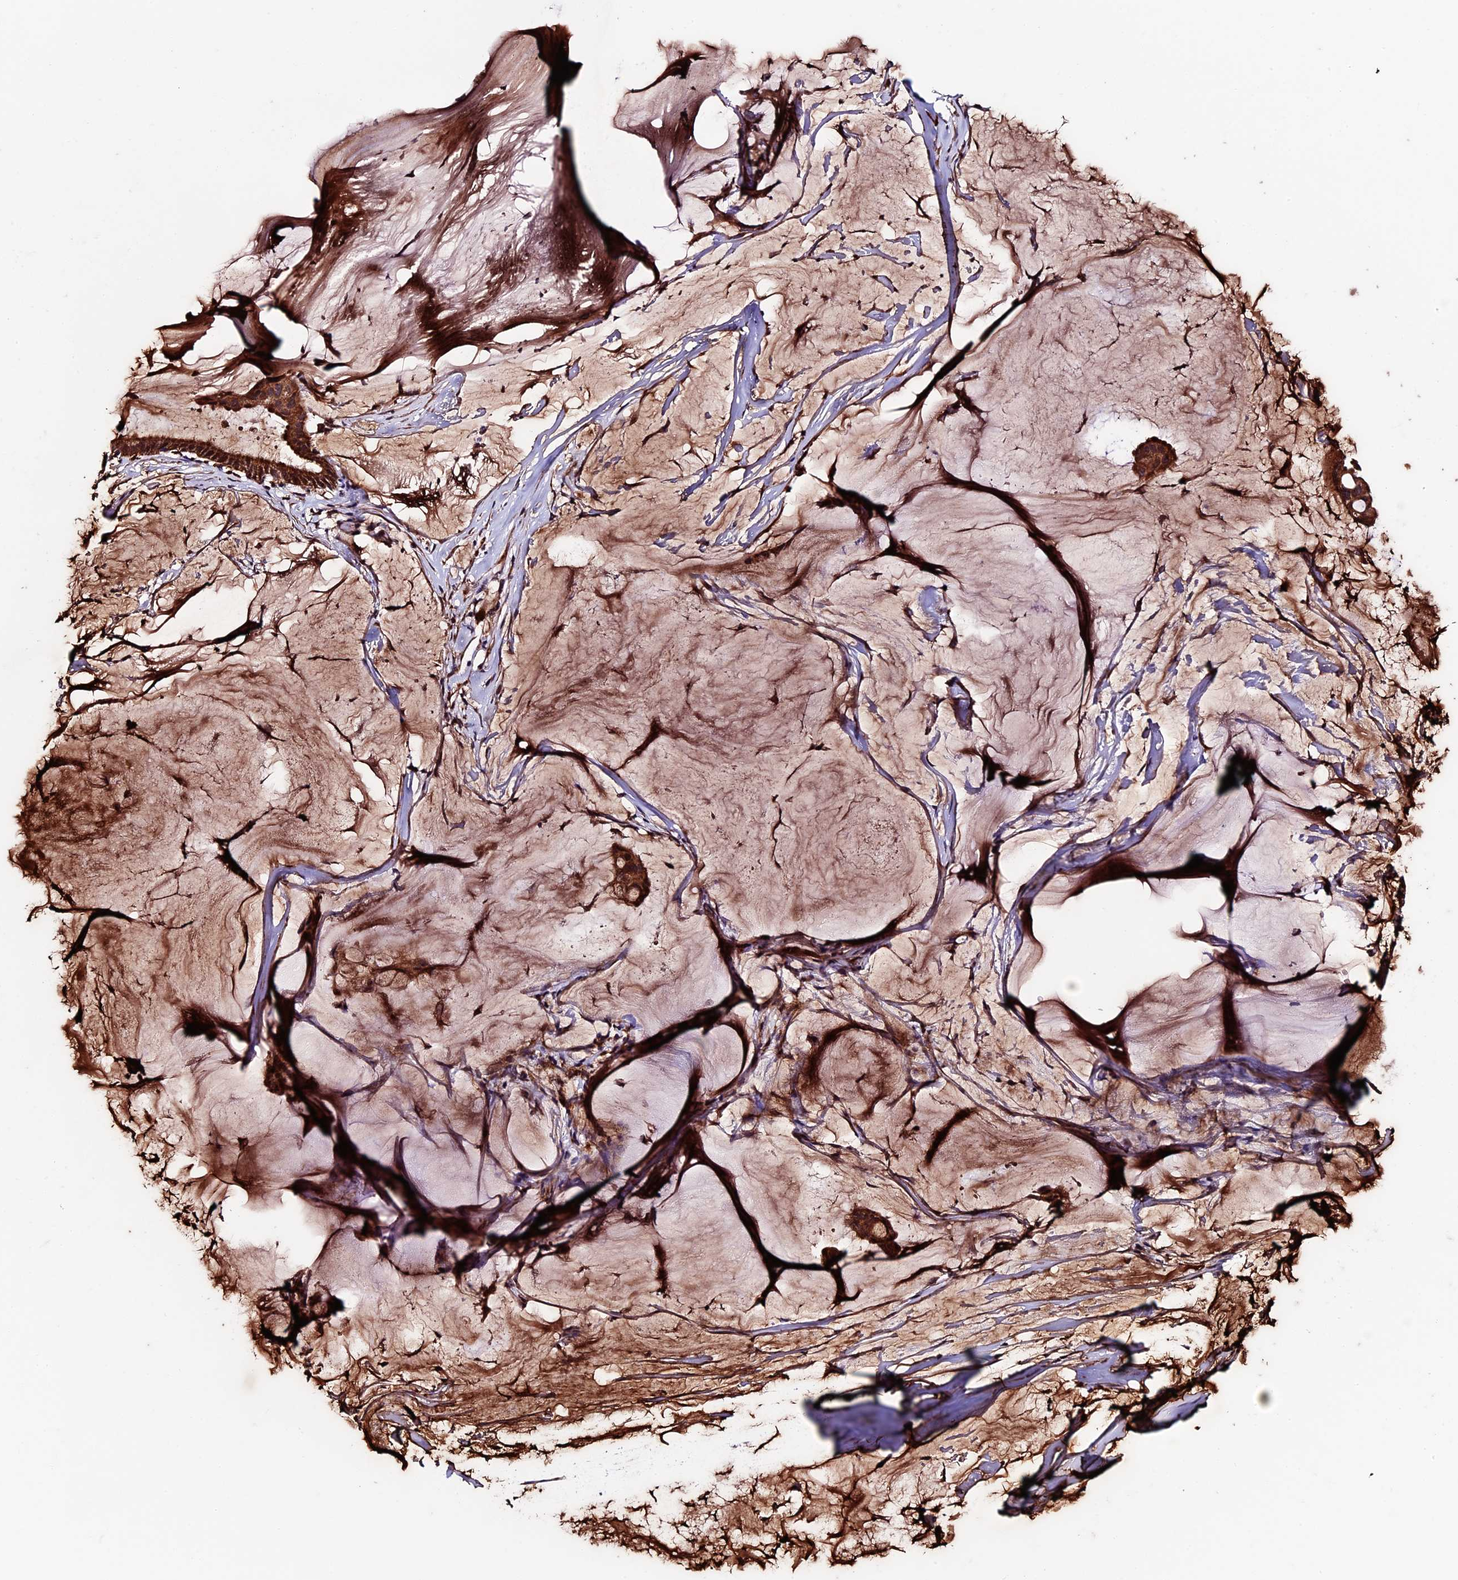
{"staining": {"intensity": "moderate", "quantity": ">75%", "location": "cytoplasmic/membranous"}, "tissue": "ovarian cancer", "cell_type": "Tumor cells", "image_type": "cancer", "snomed": [{"axis": "morphology", "description": "Cystadenocarcinoma, mucinous, NOS"}, {"axis": "topography", "description": "Ovary"}], "caption": "An image of ovarian cancer (mucinous cystadenocarcinoma) stained for a protein reveals moderate cytoplasmic/membranous brown staining in tumor cells.", "gene": "RNF17", "patient": {"sex": "female", "age": 73}}